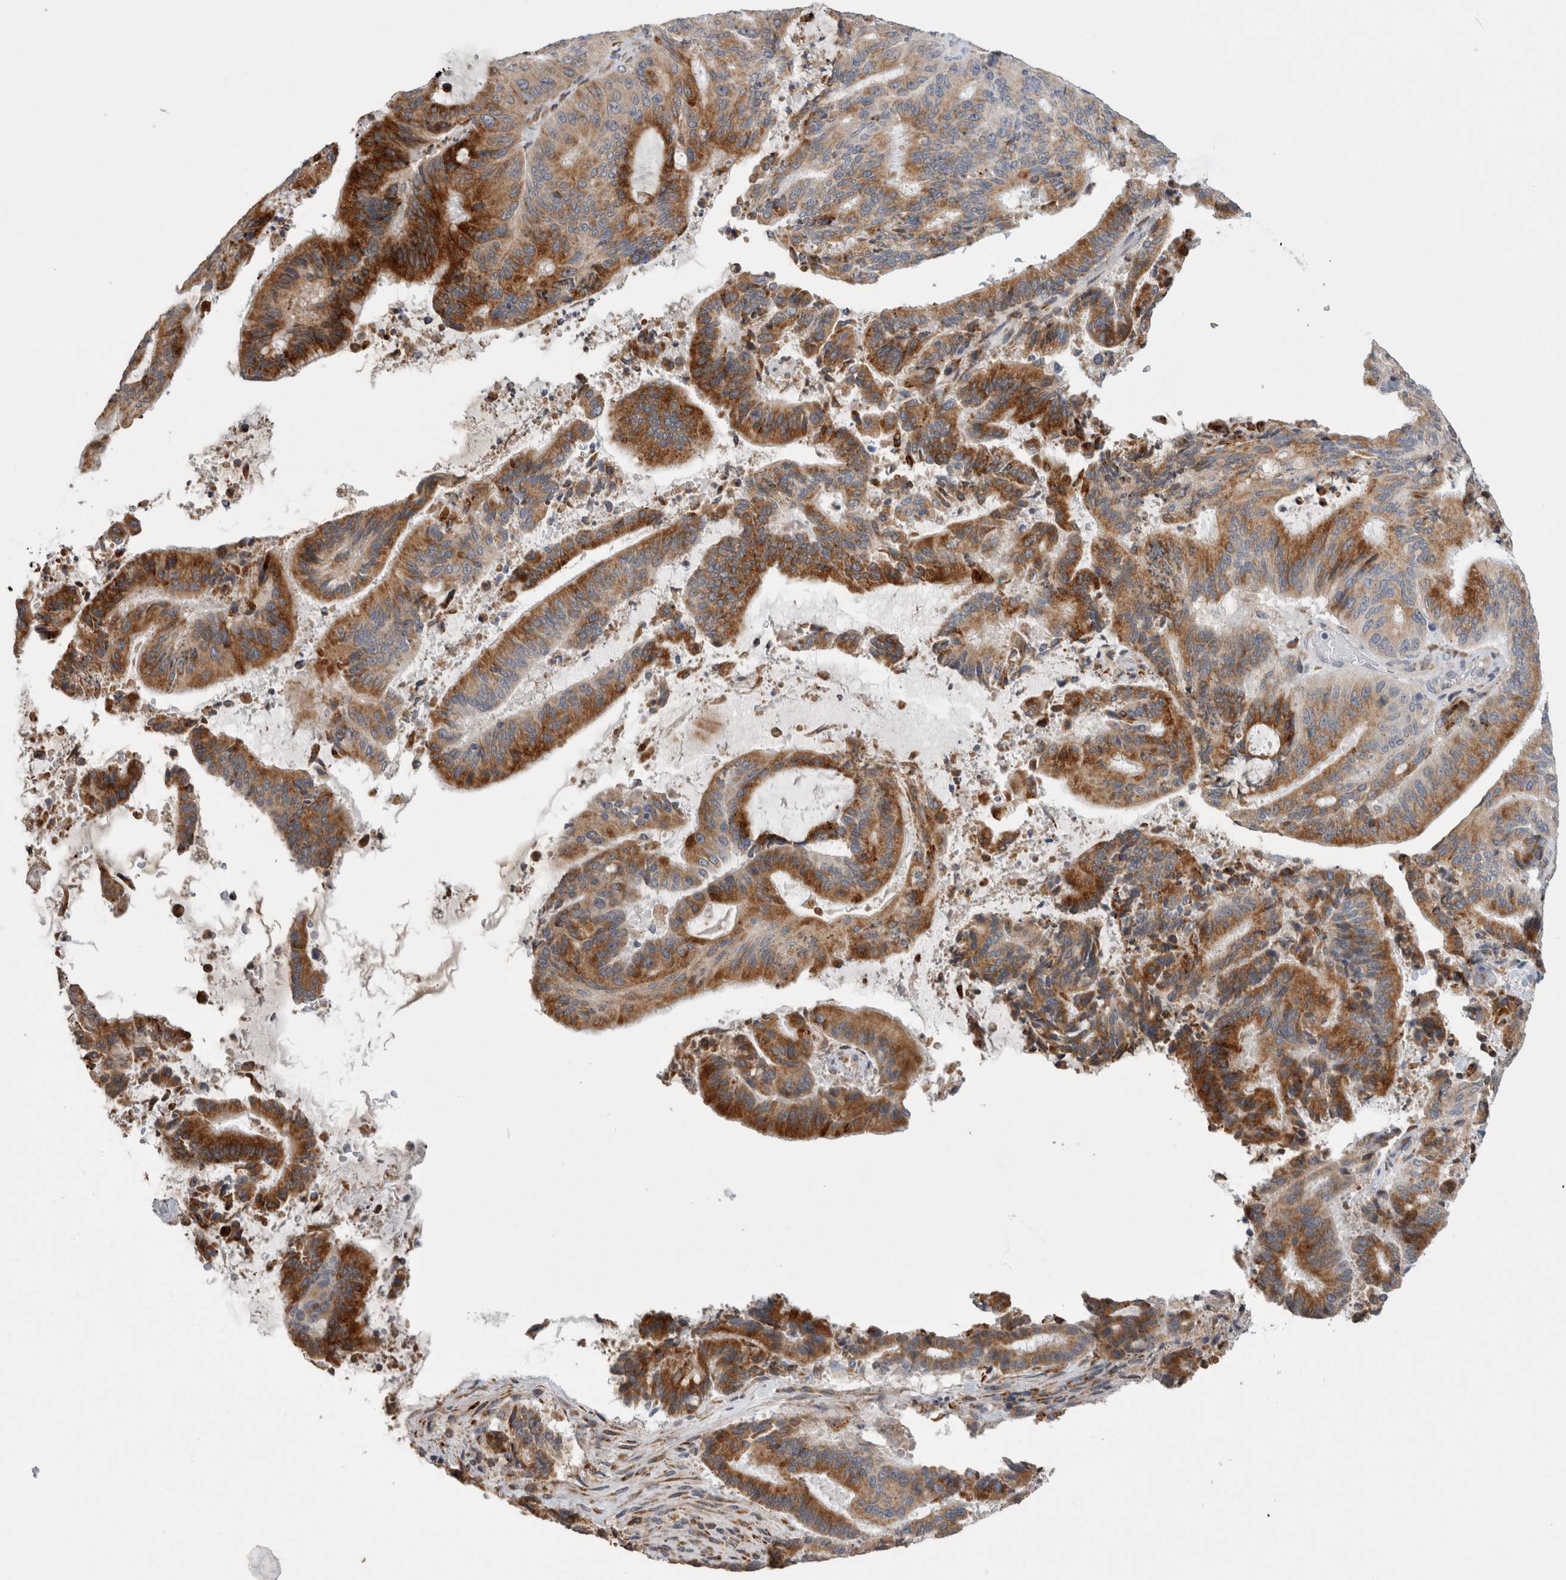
{"staining": {"intensity": "strong", "quantity": ">75%", "location": "cytoplasmic/membranous"}, "tissue": "liver cancer", "cell_type": "Tumor cells", "image_type": "cancer", "snomed": [{"axis": "morphology", "description": "Normal tissue, NOS"}, {"axis": "morphology", "description": "Cholangiocarcinoma"}, {"axis": "topography", "description": "Liver"}, {"axis": "topography", "description": "Peripheral nerve tissue"}], "caption": "Immunohistochemical staining of human liver cancer (cholangiocarcinoma) reveals high levels of strong cytoplasmic/membranous staining in approximately >75% of tumor cells.", "gene": "TRMT9B", "patient": {"sex": "female", "age": 73}}